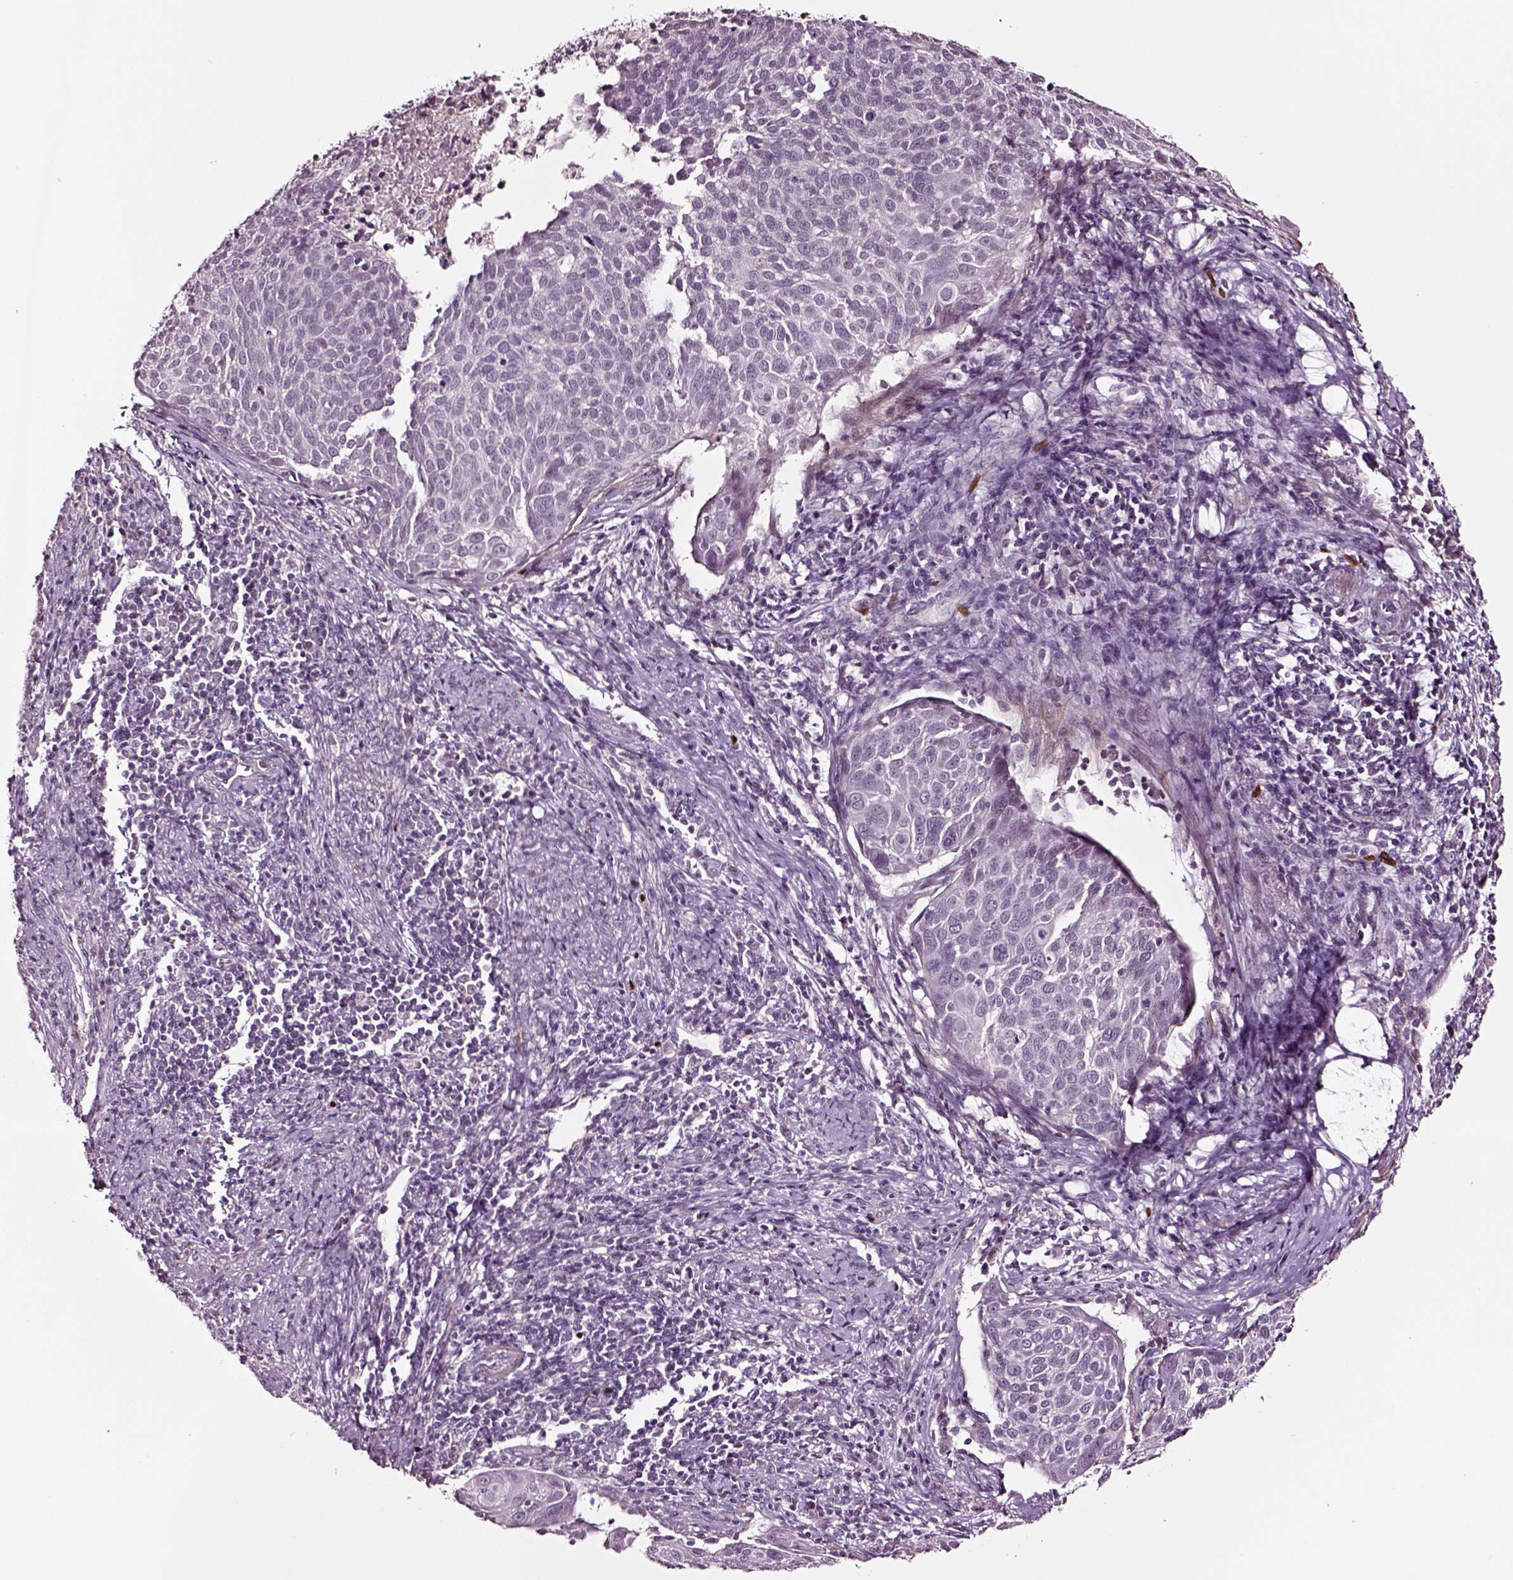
{"staining": {"intensity": "negative", "quantity": "none", "location": "none"}, "tissue": "cervical cancer", "cell_type": "Tumor cells", "image_type": "cancer", "snomed": [{"axis": "morphology", "description": "Squamous cell carcinoma, NOS"}, {"axis": "topography", "description": "Cervix"}], "caption": "There is no significant staining in tumor cells of squamous cell carcinoma (cervical).", "gene": "SOX10", "patient": {"sex": "female", "age": 39}}